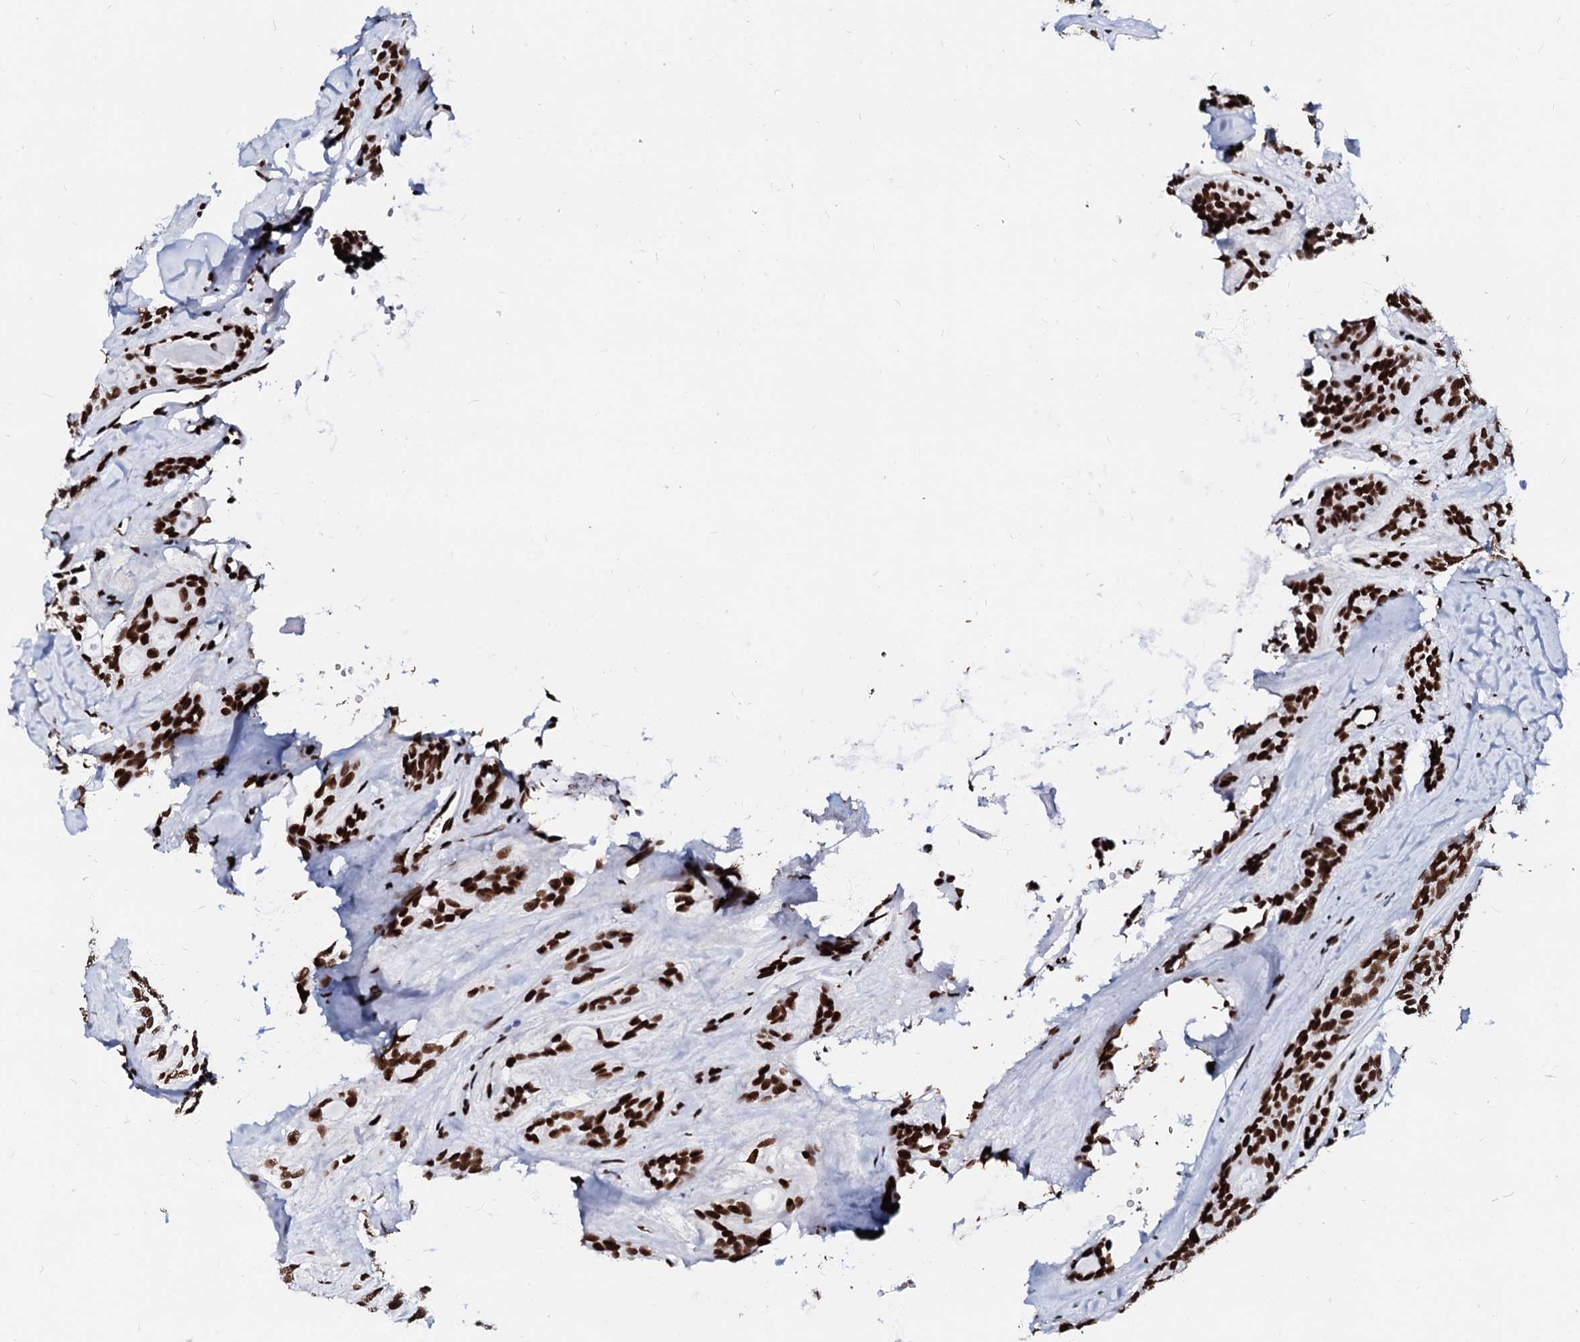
{"staining": {"intensity": "strong", "quantity": ">75%", "location": "nuclear"}, "tissue": "head and neck cancer", "cell_type": "Tumor cells", "image_type": "cancer", "snomed": [{"axis": "morphology", "description": "Adenocarcinoma, NOS"}, {"axis": "topography", "description": "Head-Neck"}], "caption": "Immunohistochemistry (IHC) histopathology image of neoplastic tissue: human head and neck cancer stained using immunohistochemistry (IHC) demonstrates high levels of strong protein expression localized specifically in the nuclear of tumor cells, appearing as a nuclear brown color.", "gene": "RALY", "patient": {"sex": "male", "age": 66}}